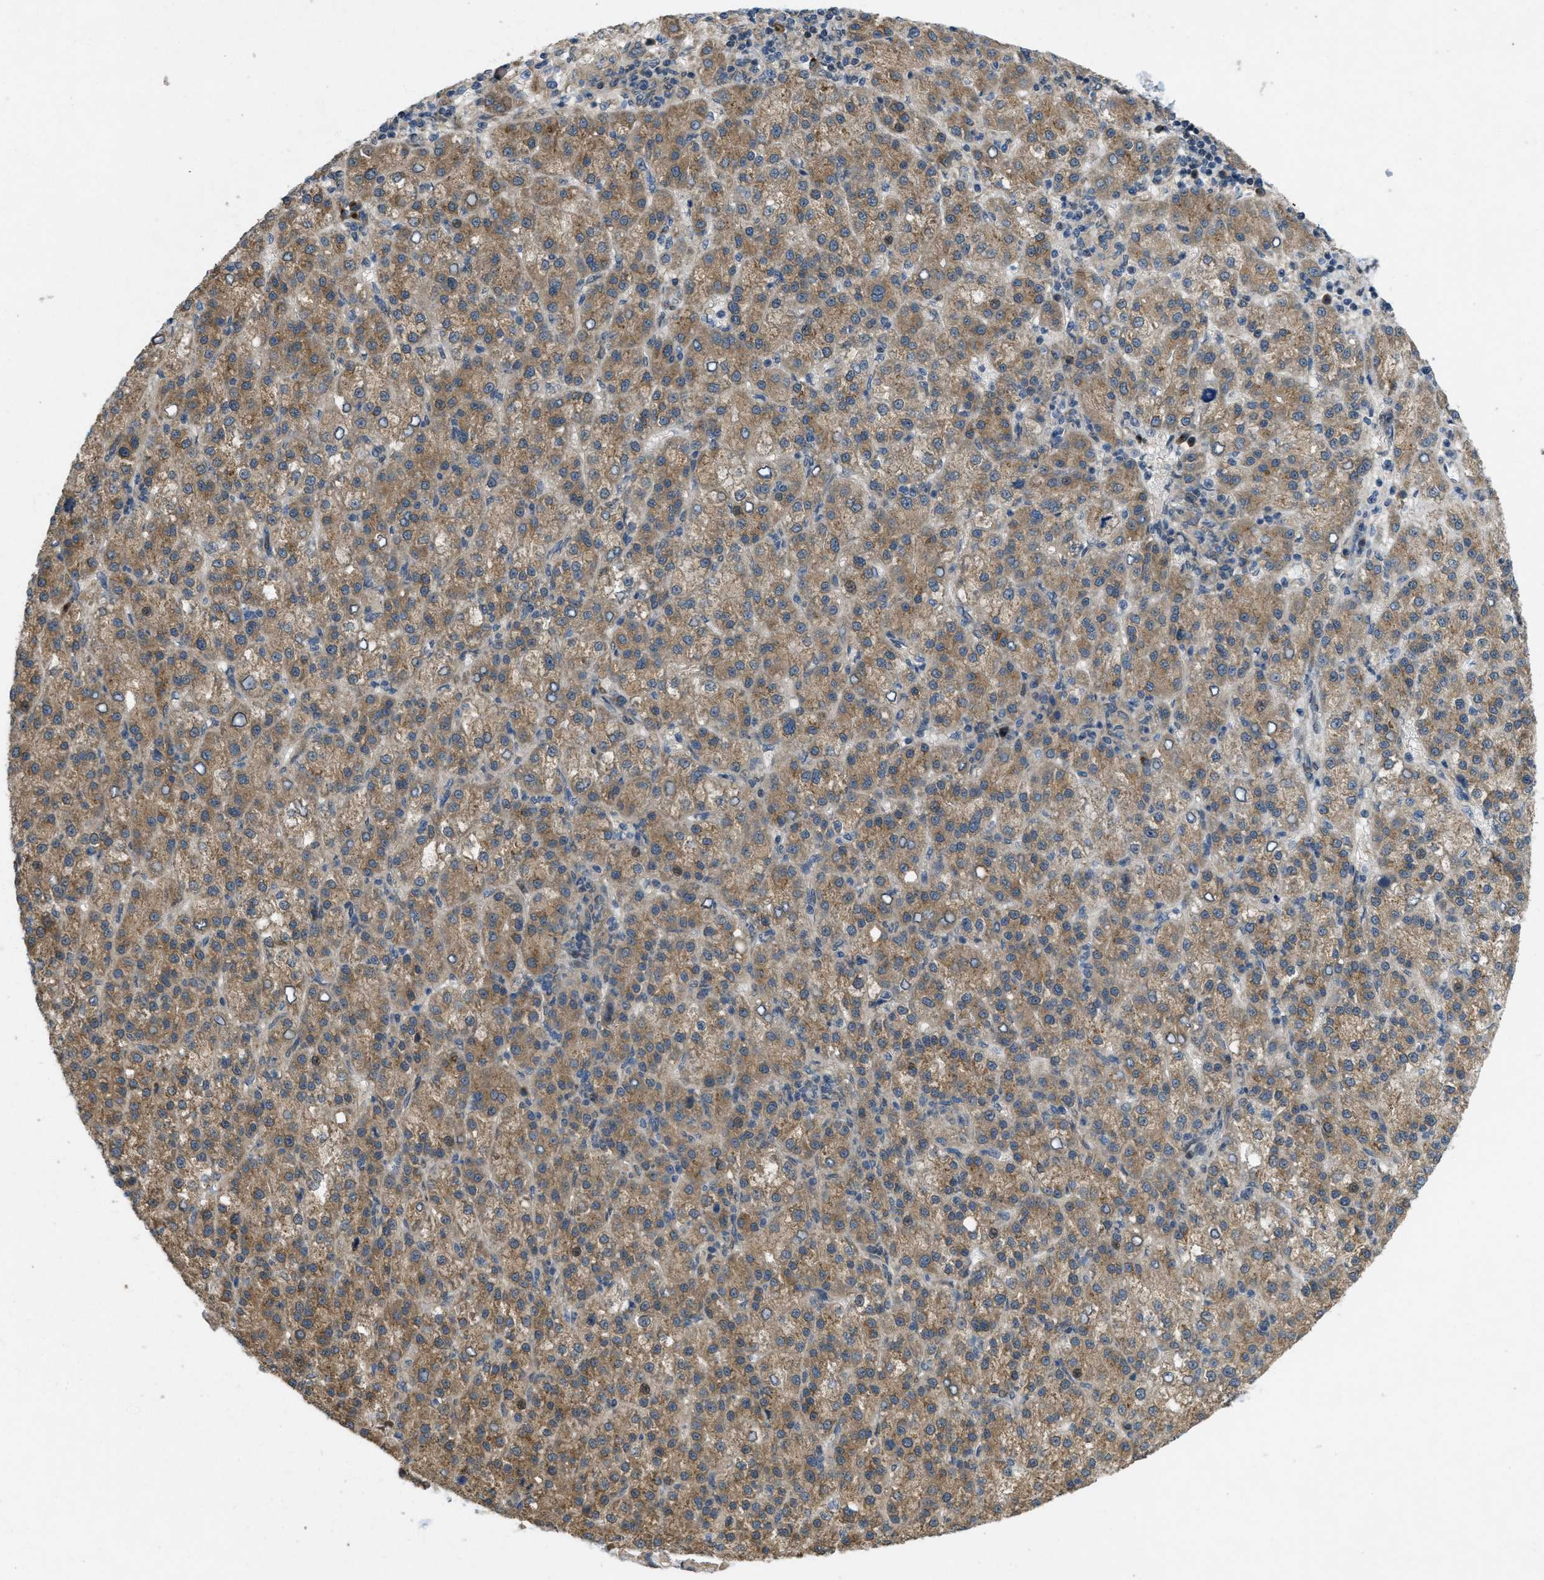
{"staining": {"intensity": "moderate", "quantity": ">75%", "location": "cytoplasmic/membranous"}, "tissue": "liver cancer", "cell_type": "Tumor cells", "image_type": "cancer", "snomed": [{"axis": "morphology", "description": "Carcinoma, Hepatocellular, NOS"}, {"axis": "topography", "description": "Liver"}], "caption": "Immunohistochemistry (DAB (3,3'-diaminobenzidine)) staining of liver hepatocellular carcinoma exhibits moderate cytoplasmic/membranous protein expression in approximately >75% of tumor cells.", "gene": "IFNLR1", "patient": {"sex": "female", "age": 58}}